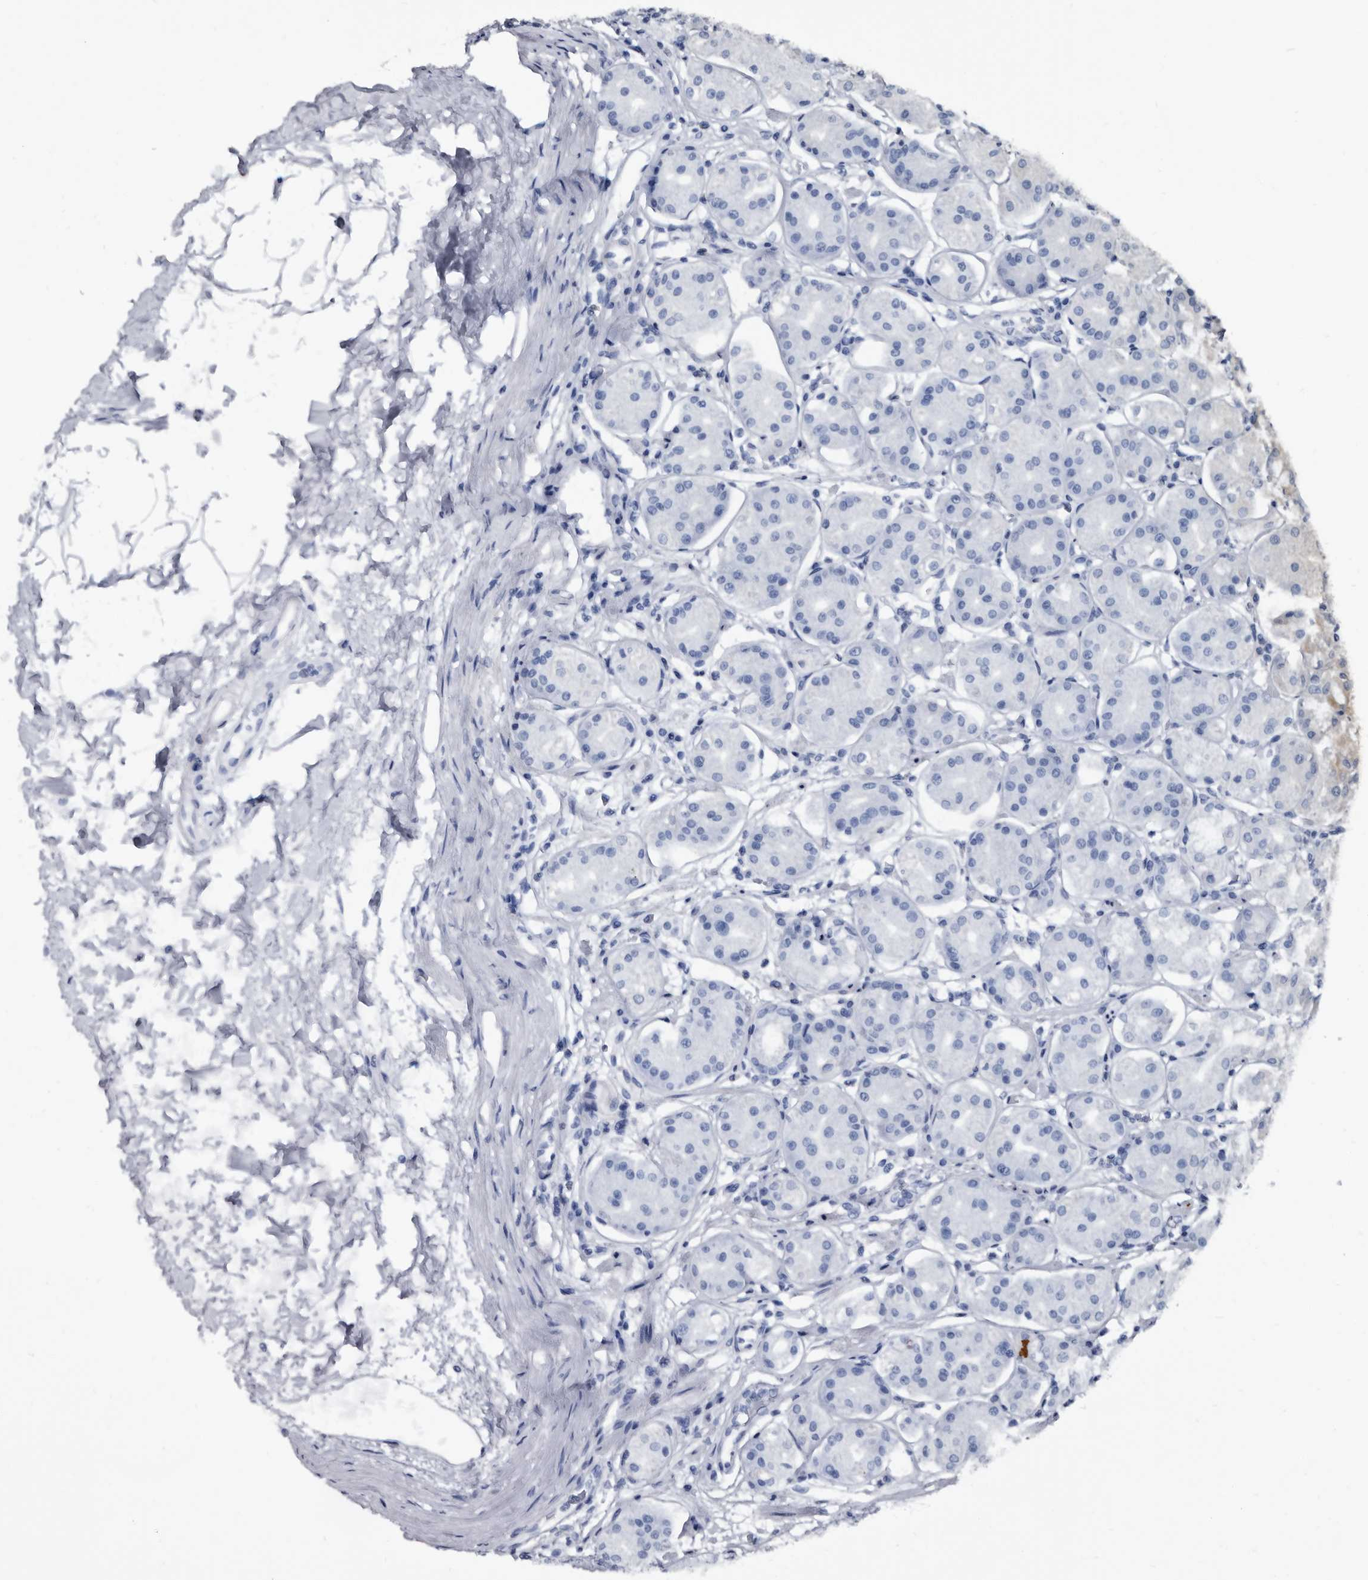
{"staining": {"intensity": "negative", "quantity": "none", "location": "none"}, "tissue": "stomach", "cell_type": "Glandular cells", "image_type": "normal", "snomed": [{"axis": "morphology", "description": "Normal tissue, NOS"}, {"axis": "topography", "description": "Stomach"}, {"axis": "topography", "description": "Stomach, lower"}], "caption": "The image shows no staining of glandular cells in unremarkable stomach.", "gene": "PRSS8", "patient": {"sex": "female", "age": 56}}